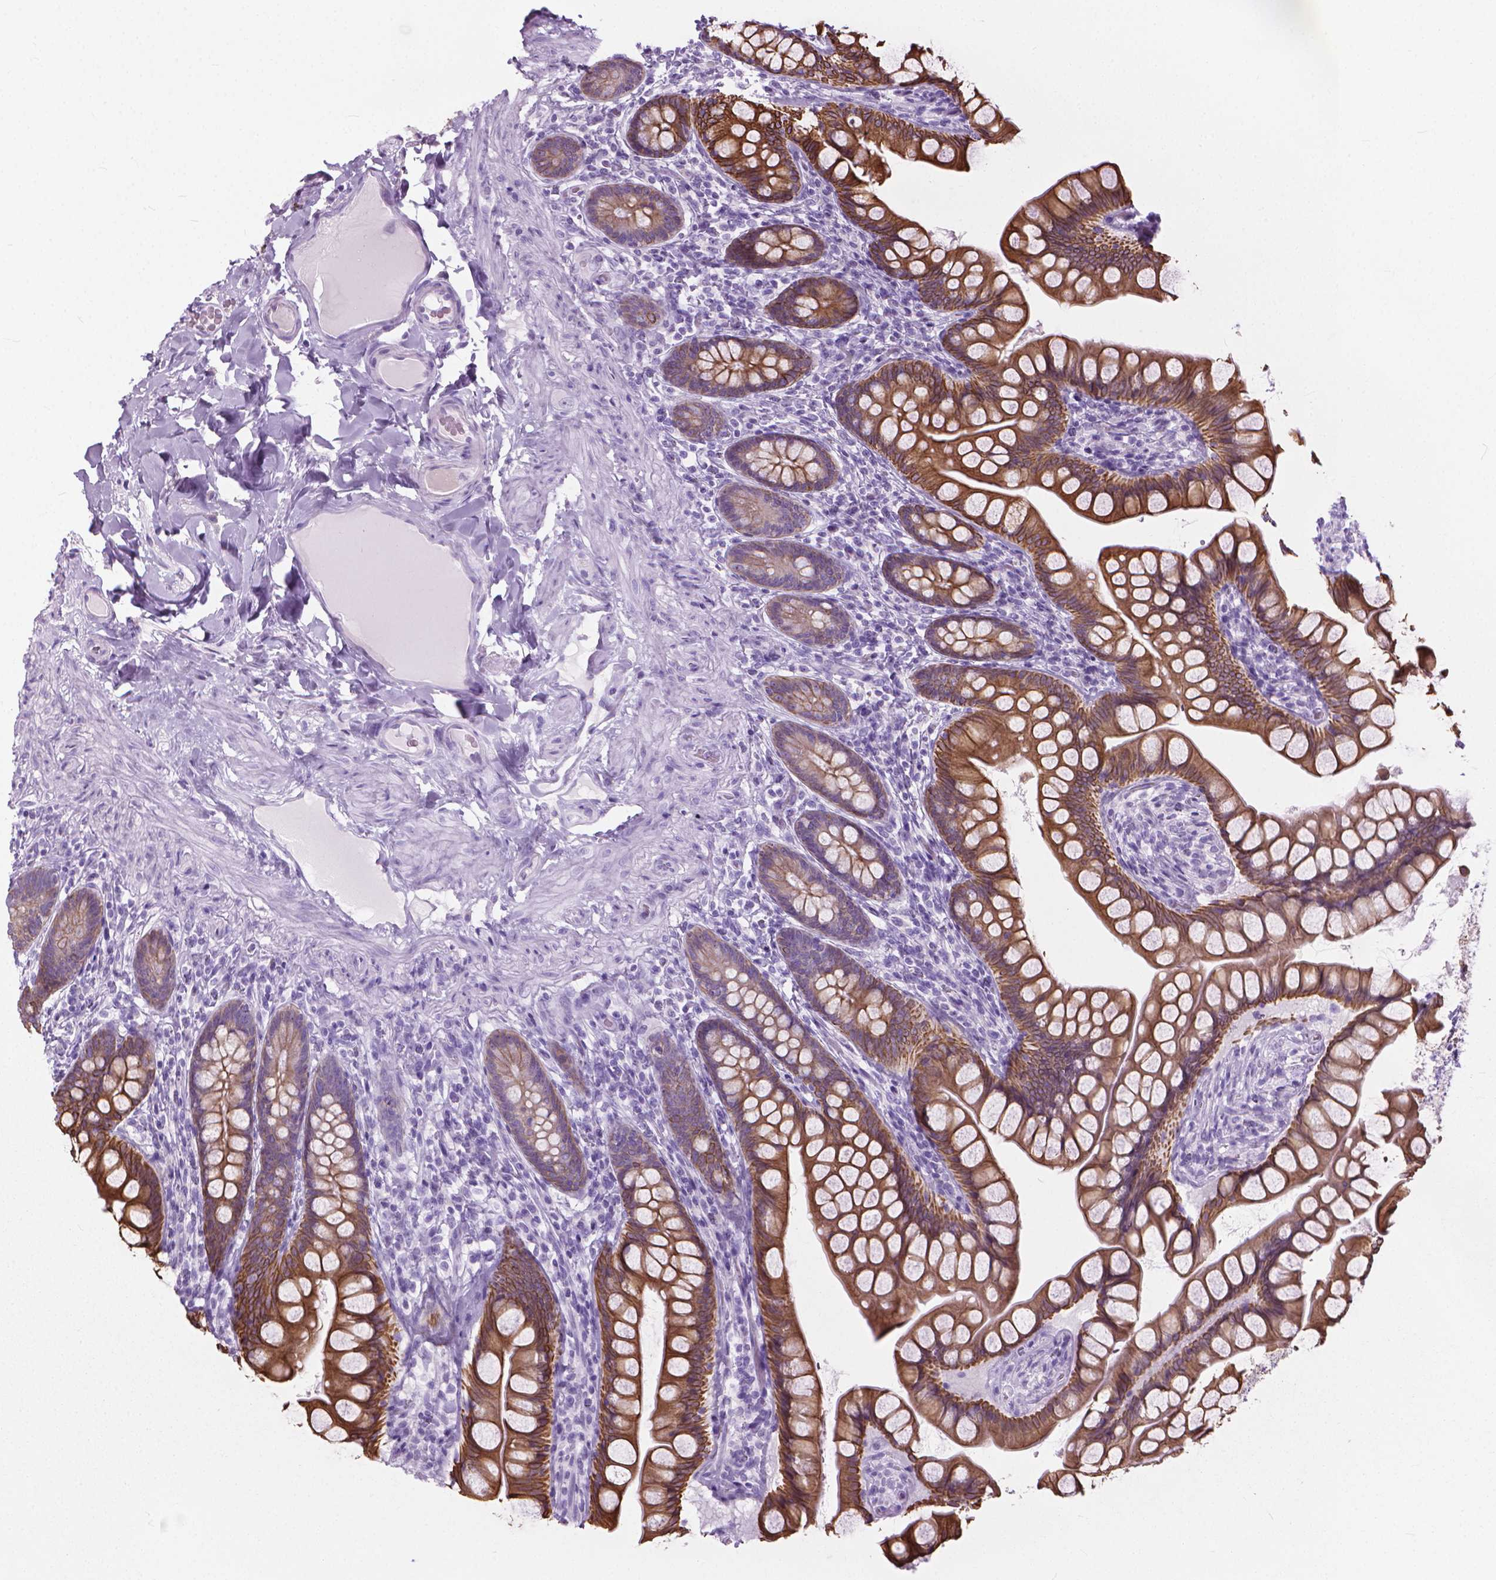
{"staining": {"intensity": "strong", "quantity": ">75%", "location": "cytoplasmic/membranous"}, "tissue": "small intestine", "cell_type": "Glandular cells", "image_type": "normal", "snomed": [{"axis": "morphology", "description": "Normal tissue, NOS"}, {"axis": "topography", "description": "Small intestine"}], "caption": "High-power microscopy captured an IHC histopathology image of benign small intestine, revealing strong cytoplasmic/membranous expression in approximately >75% of glandular cells. The staining was performed using DAB, with brown indicating positive protein expression. Nuclei are stained blue with hematoxylin.", "gene": "HTR2B", "patient": {"sex": "male", "age": 70}}